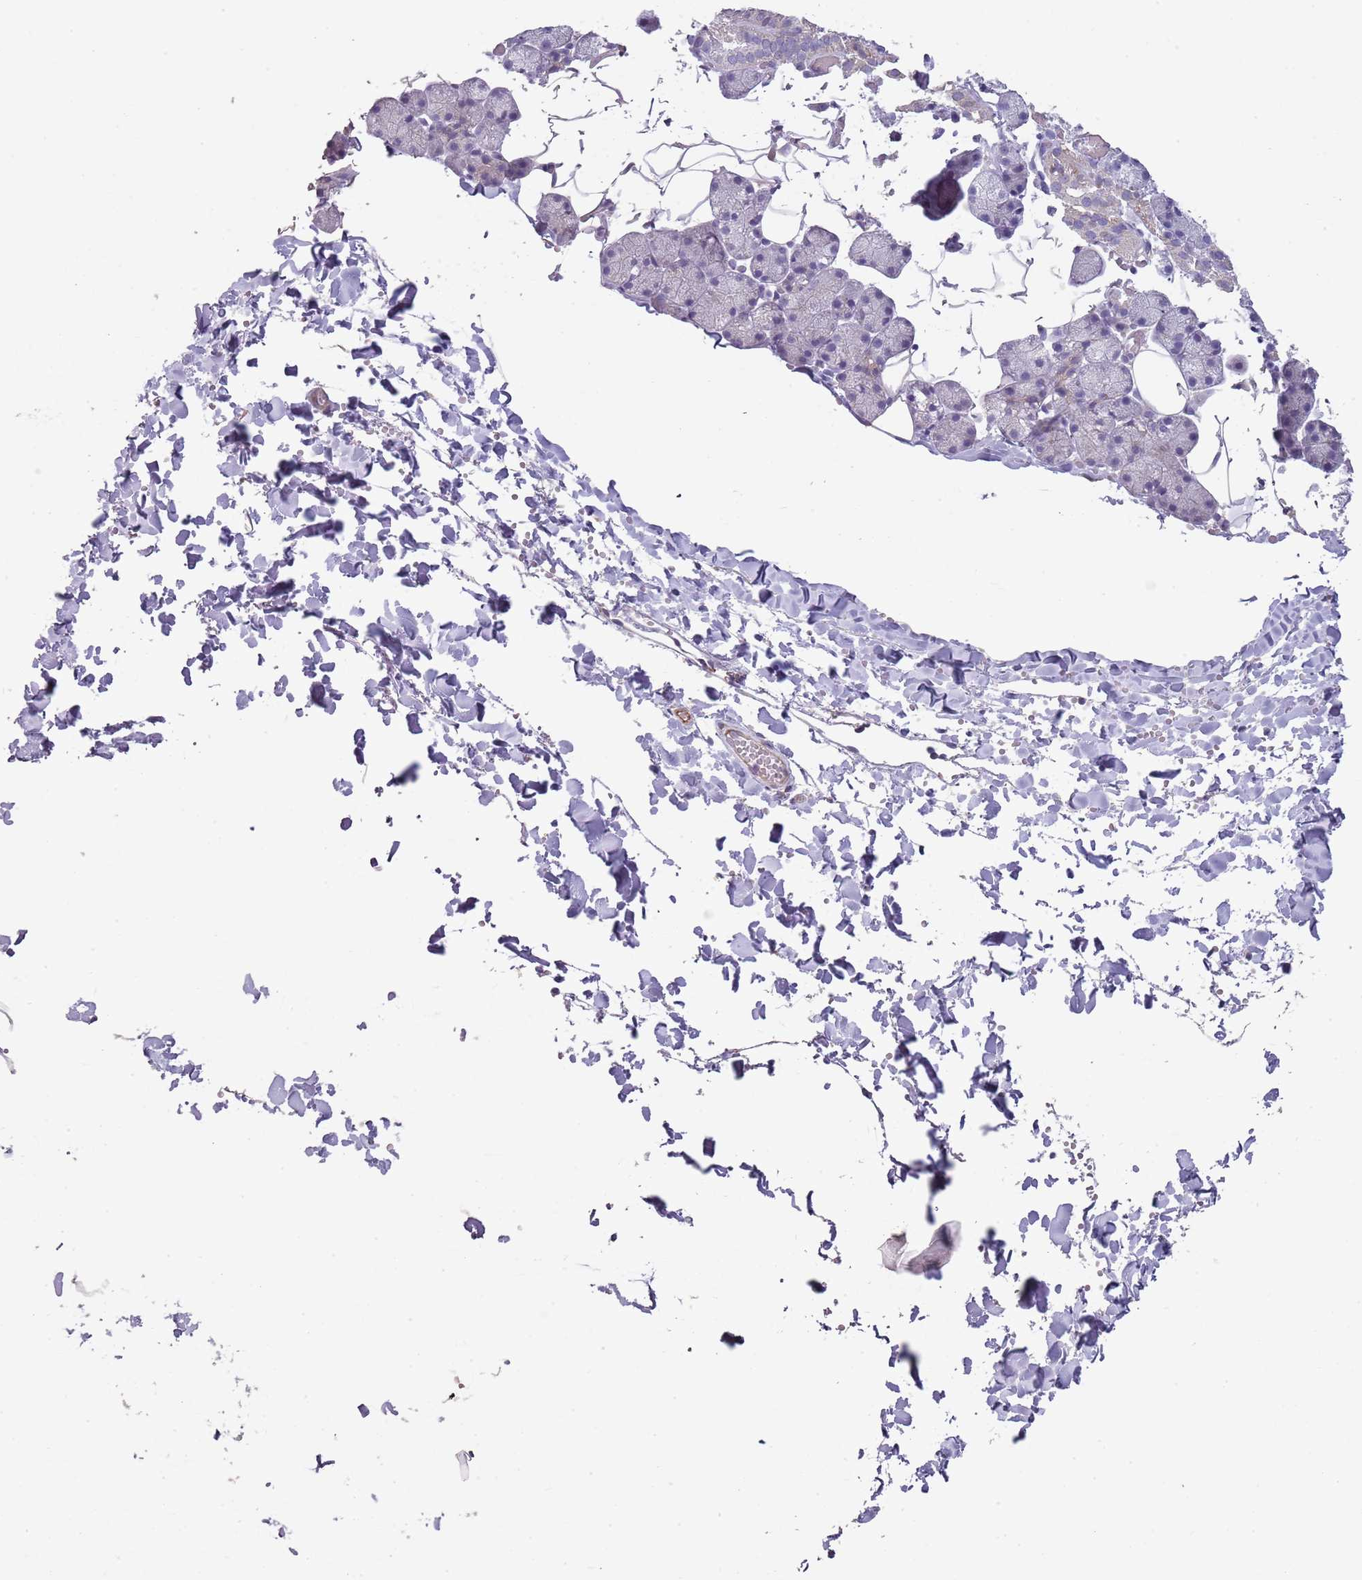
{"staining": {"intensity": "weak", "quantity": "<25%", "location": "cytoplasmic/membranous"}, "tissue": "salivary gland", "cell_type": "Glandular cells", "image_type": "normal", "snomed": [{"axis": "morphology", "description": "Normal tissue, NOS"}, {"axis": "topography", "description": "Salivary gland"}], "caption": "Image shows no protein expression in glandular cells of normal salivary gland.", "gene": "ZNF583", "patient": {"sex": "female", "age": 33}}